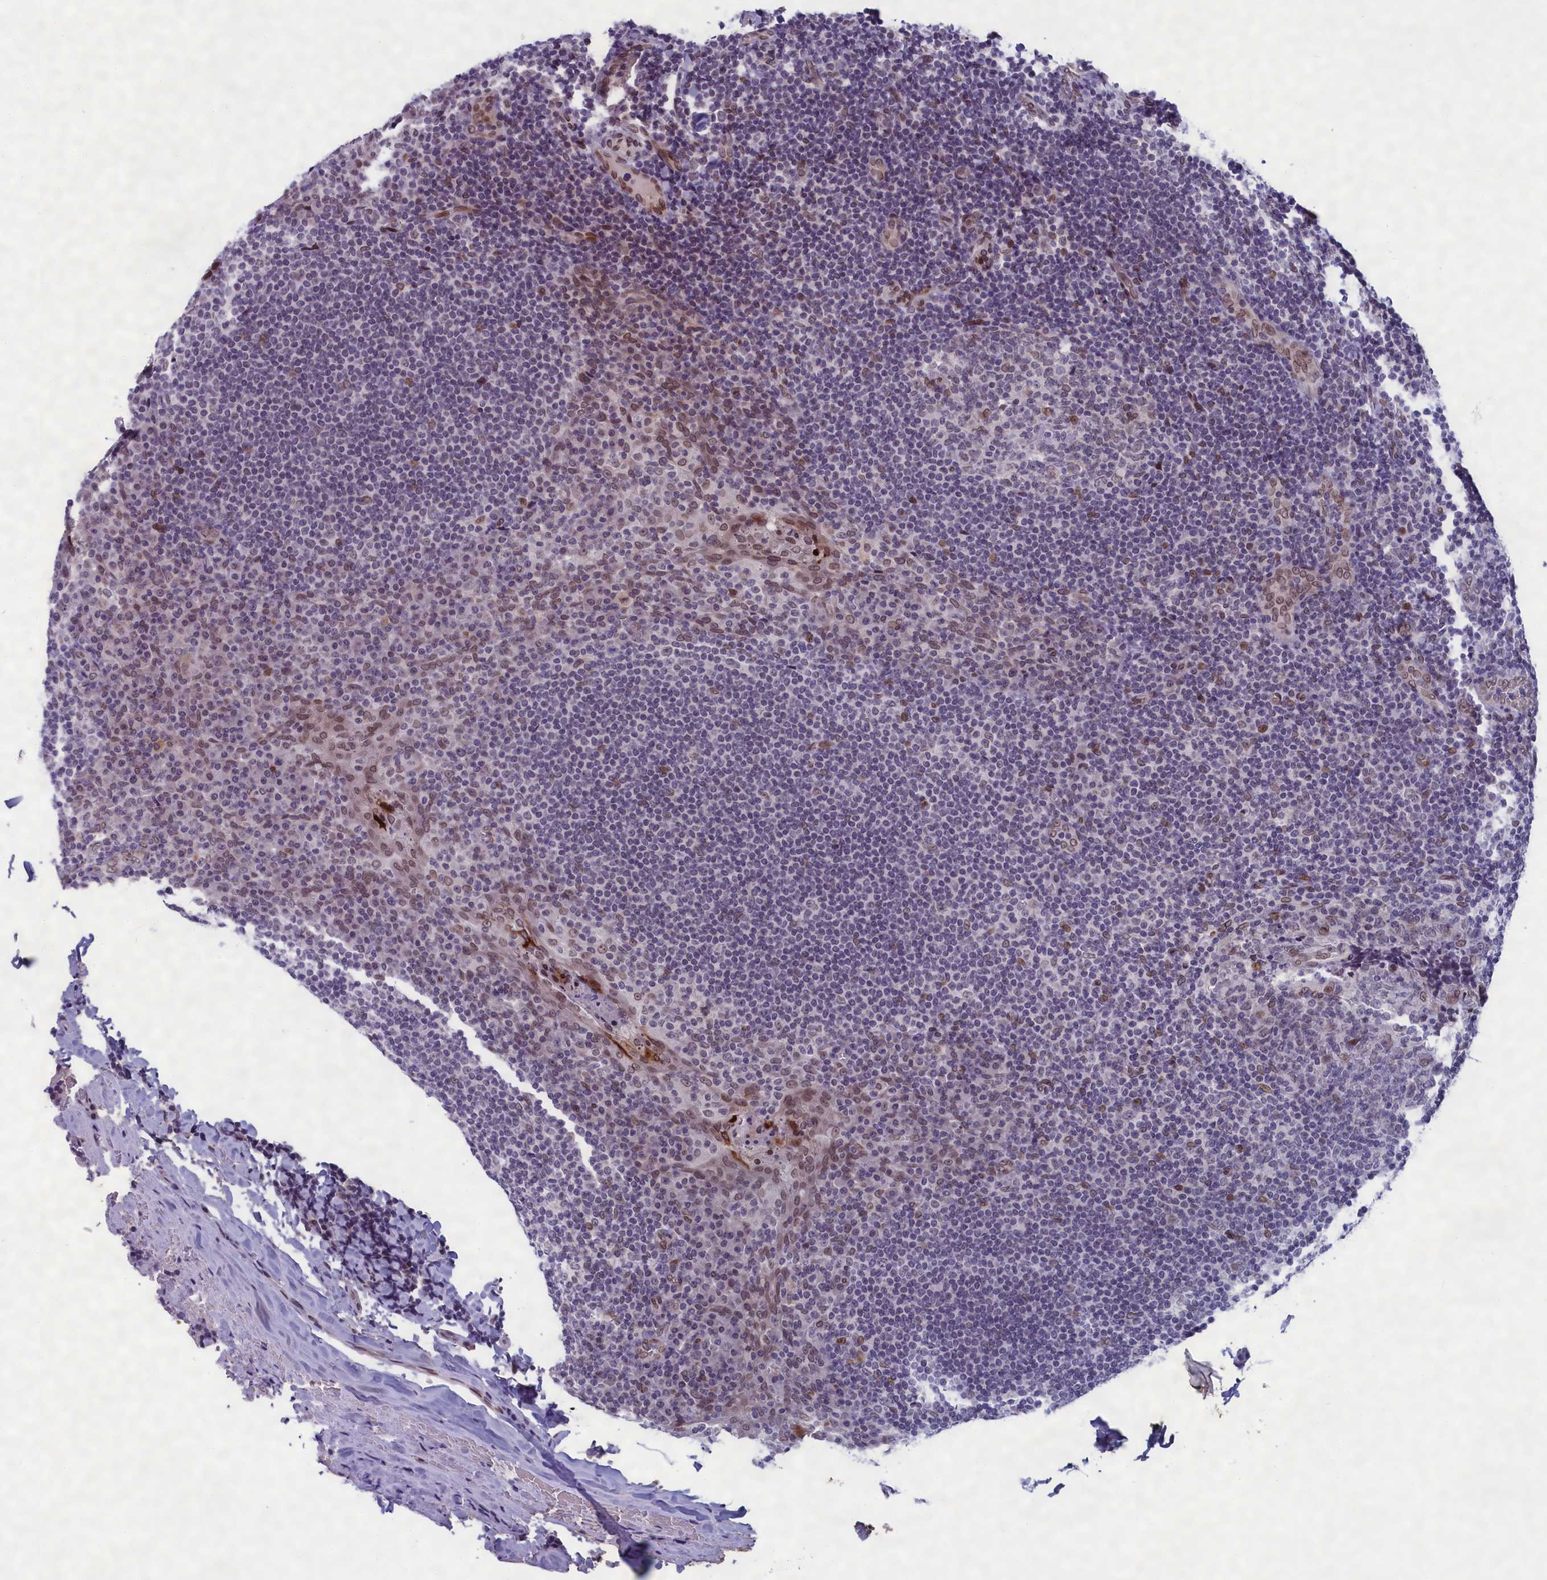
{"staining": {"intensity": "weak", "quantity": "<25%", "location": "nuclear"}, "tissue": "tonsil", "cell_type": "Germinal center cells", "image_type": "normal", "snomed": [{"axis": "morphology", "description": "Normal tissue, NOS"}, {"axis": "topography", "description": "Tonsil"}], "caption": "Immunohistochemistry (IHC) image of benign tonsil: tonsil stained with DAB (3,3'-diaminobenzidine) exhibits no significant protein expression in germinal center cells.", "gene": "GPSM1", "patient": {"sex": "male", "age": 31}}